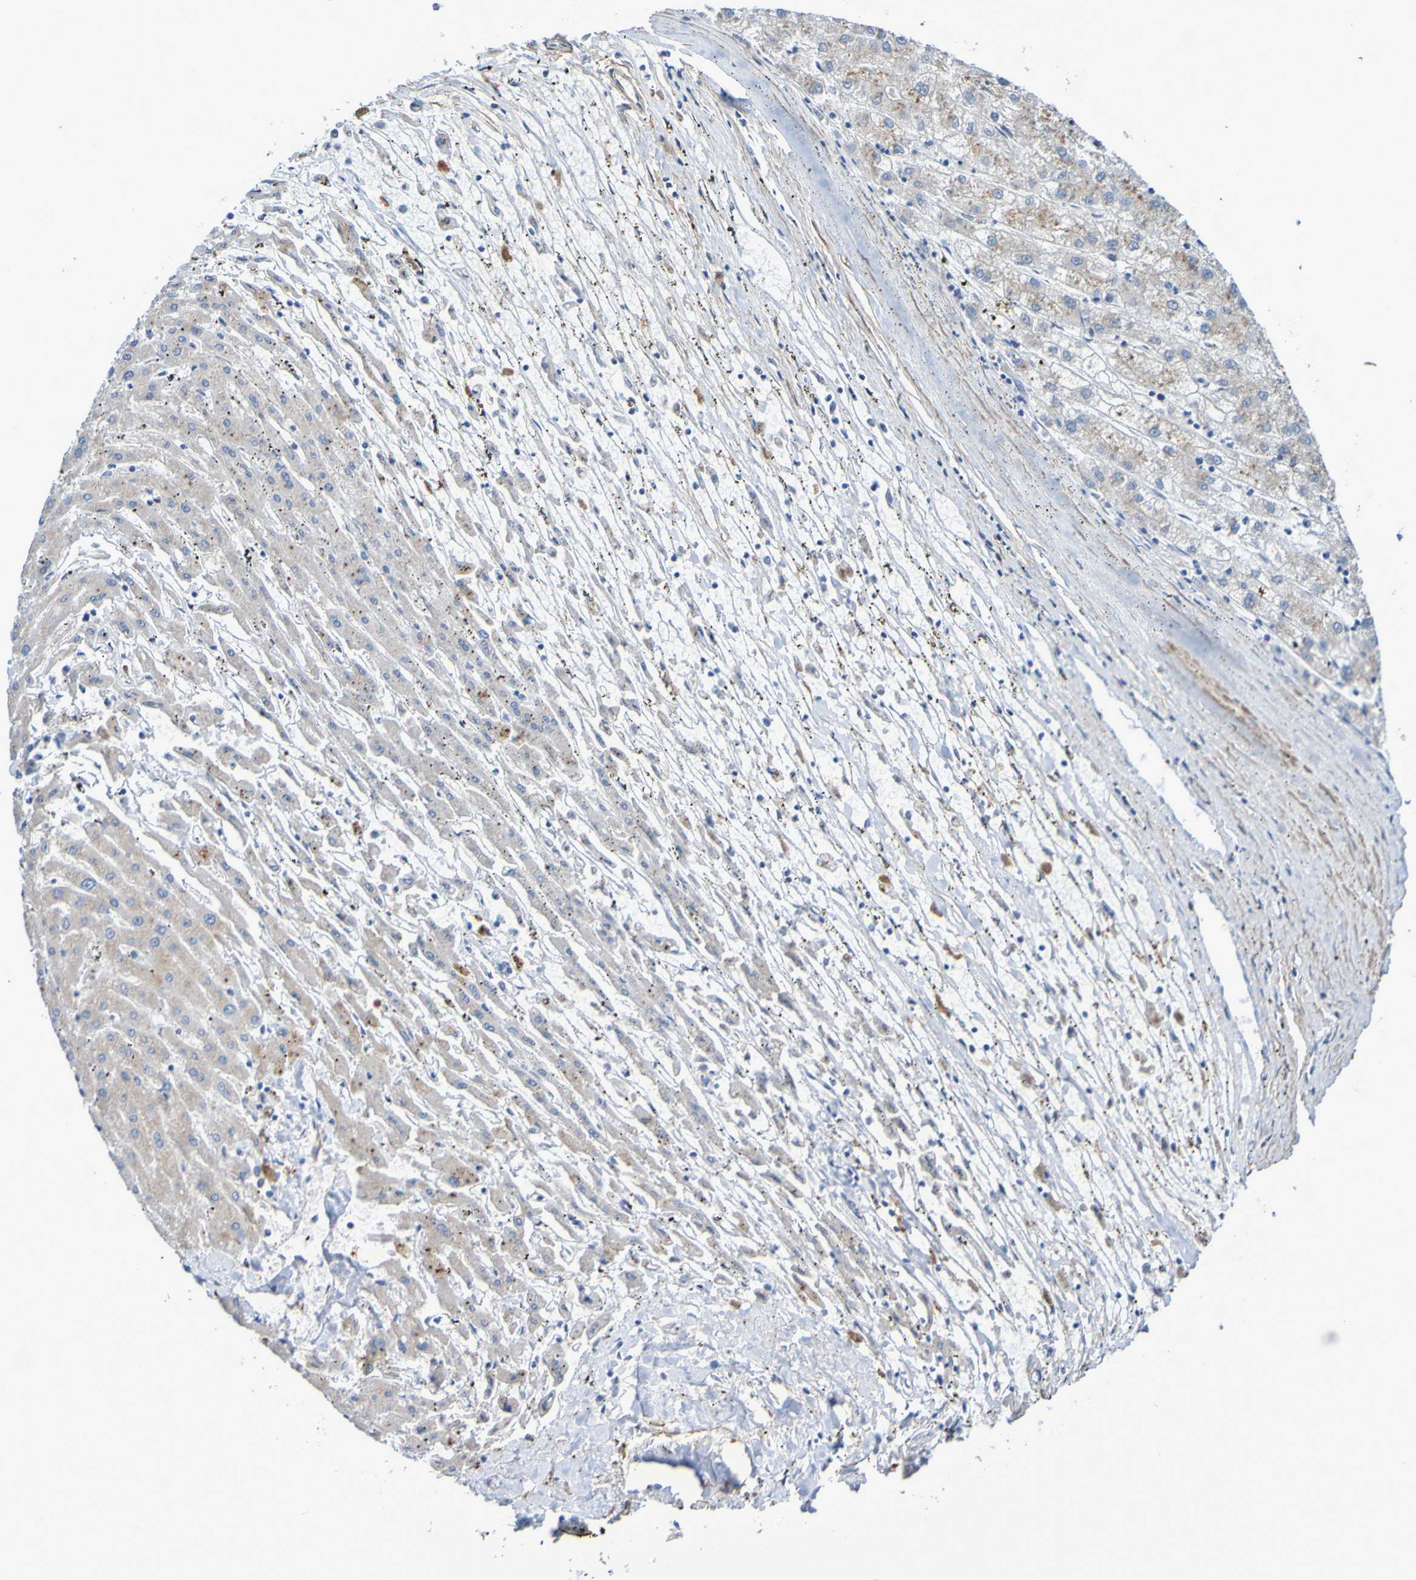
{"staining": {"intensity": "moderate", "quantity": "25%-75%", "location": "cytoplasmic/membranous"}, "tissue": "liver cancer", "cell_type": "Tumor cells", "image_type": "cancer", "snomed": [{"axis": "morphology", "description": "Carcinoma, Hepatocellular, NOS"}, {"axis": "topography", "description": "Liver"}], "caption": "This photomicrograph shows immunohistochemistry (IHC) staining of human liver hepatocellular carcinoma, with medium moderate cytoplasmic/membranous staining in approximately 25%-75% of tumor cells.", "gene": "SRPRB", "patient": {"sex": "male", "age": 72}}